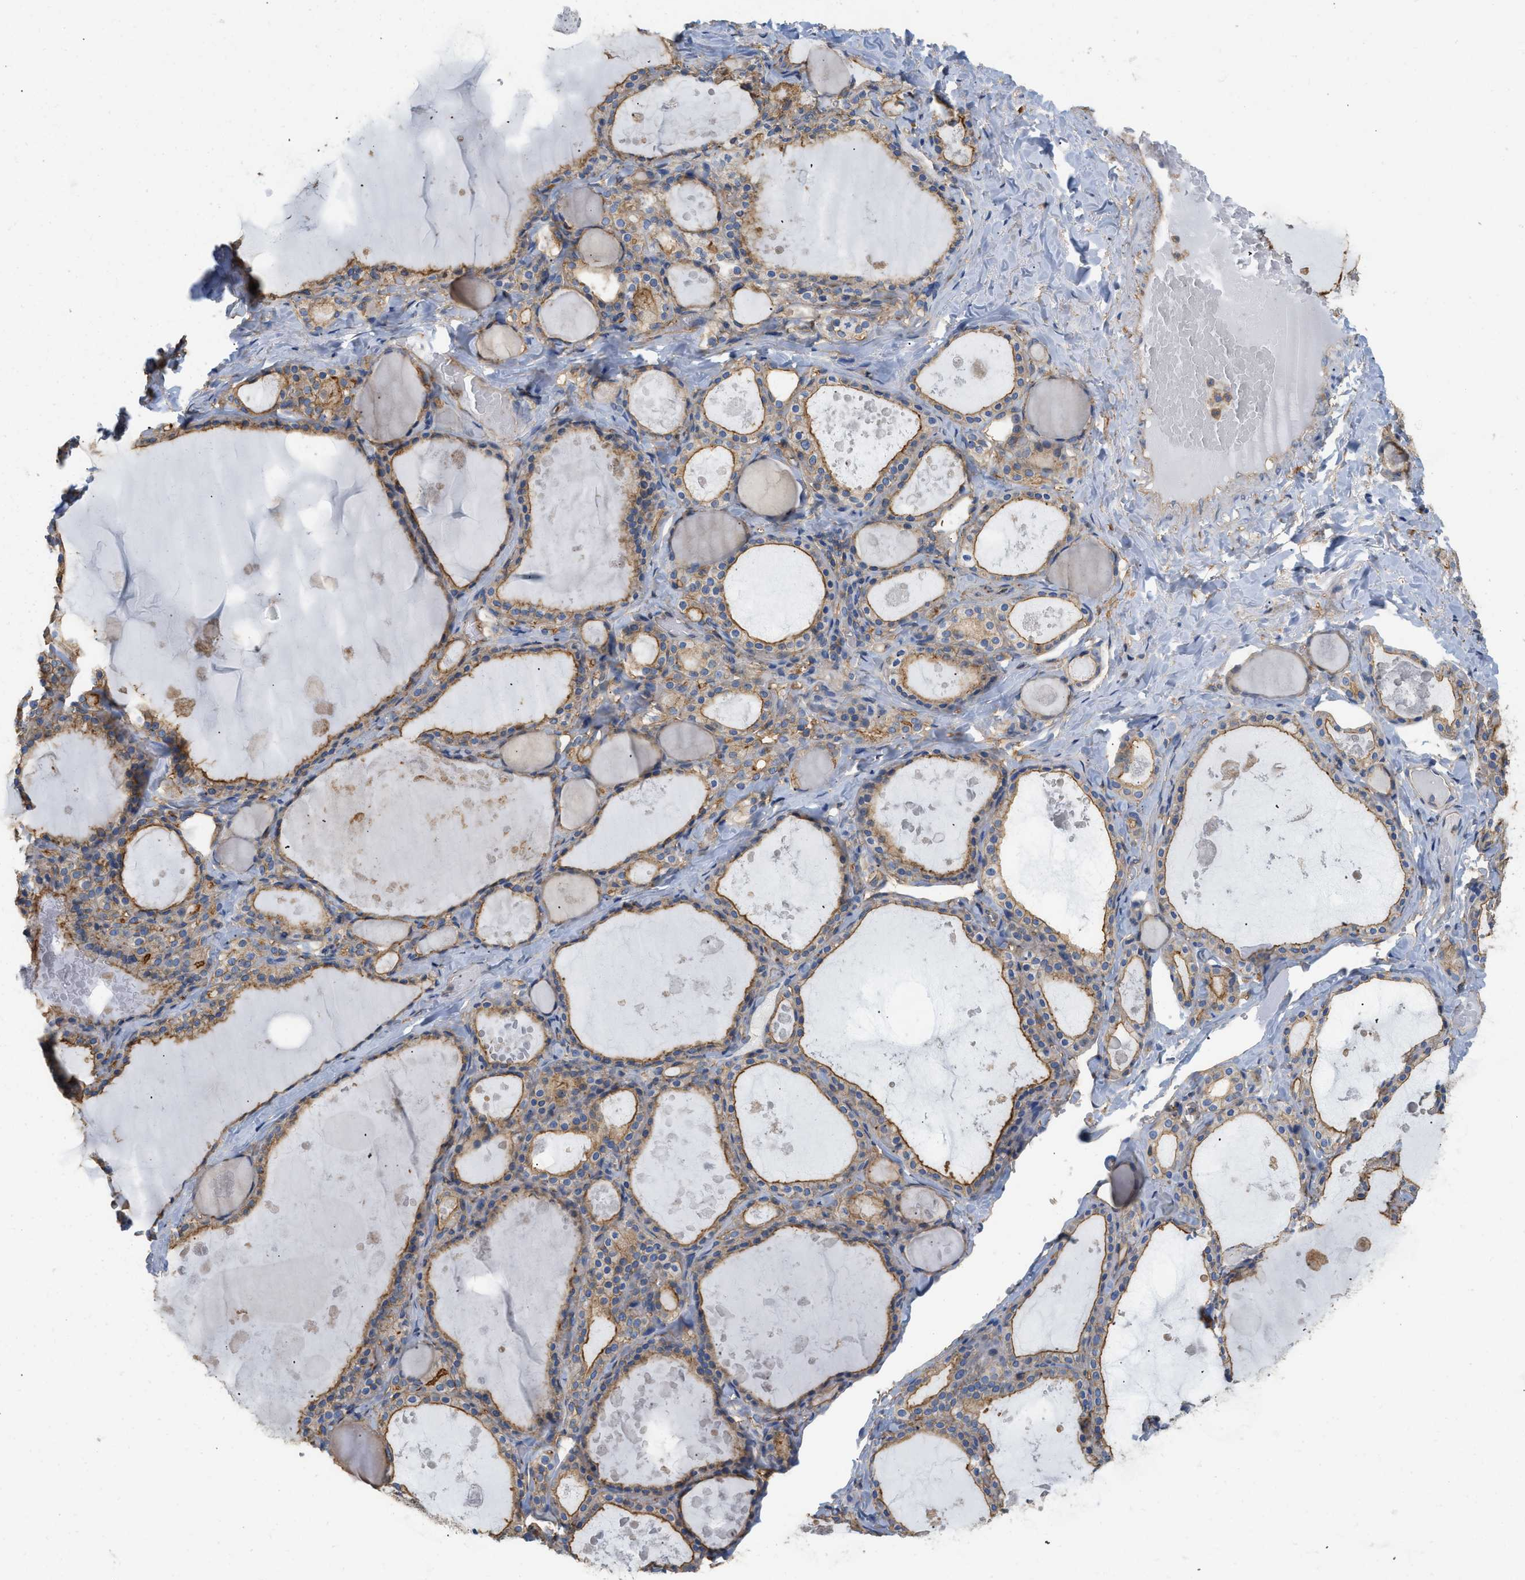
{"staining": {"intensity": "moderate", "quantity": ">75%", "location": "cytoplasmic/membranous"}, "tissue": "thyroid gland", "cell_type": "Glandular cells", "image_type": "normal", "snomed": [{"axis": "morphology", "description": "Normal tissue, NOS"}, {"axis": "topography", "description": "Thyroid gland"}], "caption": "An IHC histopathology image of normal tissue is shown. Protein staining in brown shows moderate cytoplasmic/membranous positivity in thyroid gland within glandular cells.", "gene": "GNB4", "patient": {"sex": "male", "age": 56}}